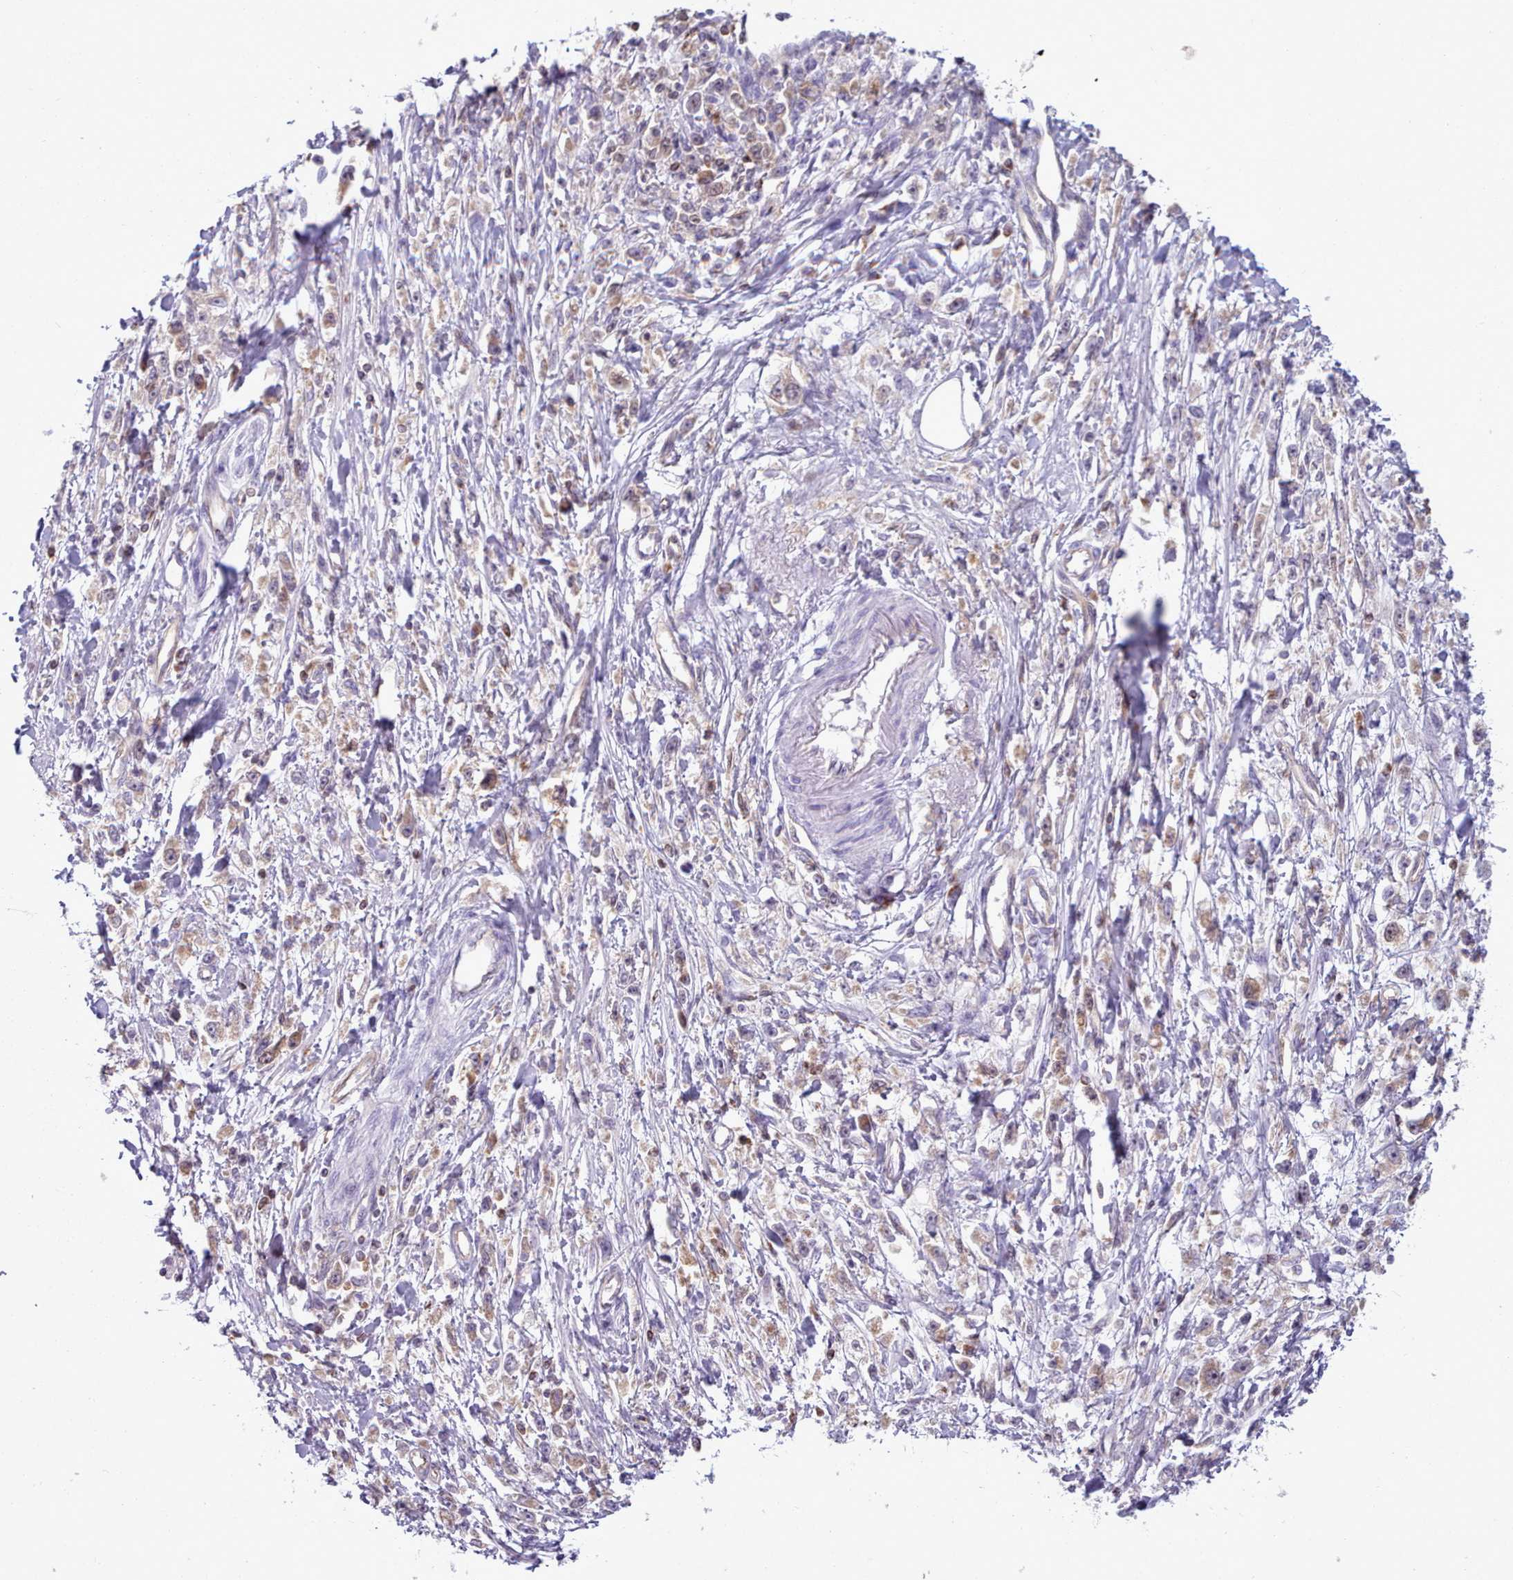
{"staining": {"intensity": "weak", "quantity": "<25%", "location": "cytoplasmic/membranous"}, "tissue": "stomach cancer", "cell_type": "Tumor cells", "image_type": "cancer", "snomed": [{"axis": "morphology", "description": "Adenocarcinoma, NOS"}, {"axis": "topography", "description": "Stomach"}], "caption": "An IHC histopathology image of adenocarcinoma (stomach) is shown. There is no staining in tumor cells of adenocarcinoma (stomach).", "gene": "CRYBG1", "patient": {"sex": "female", "age": 59}}